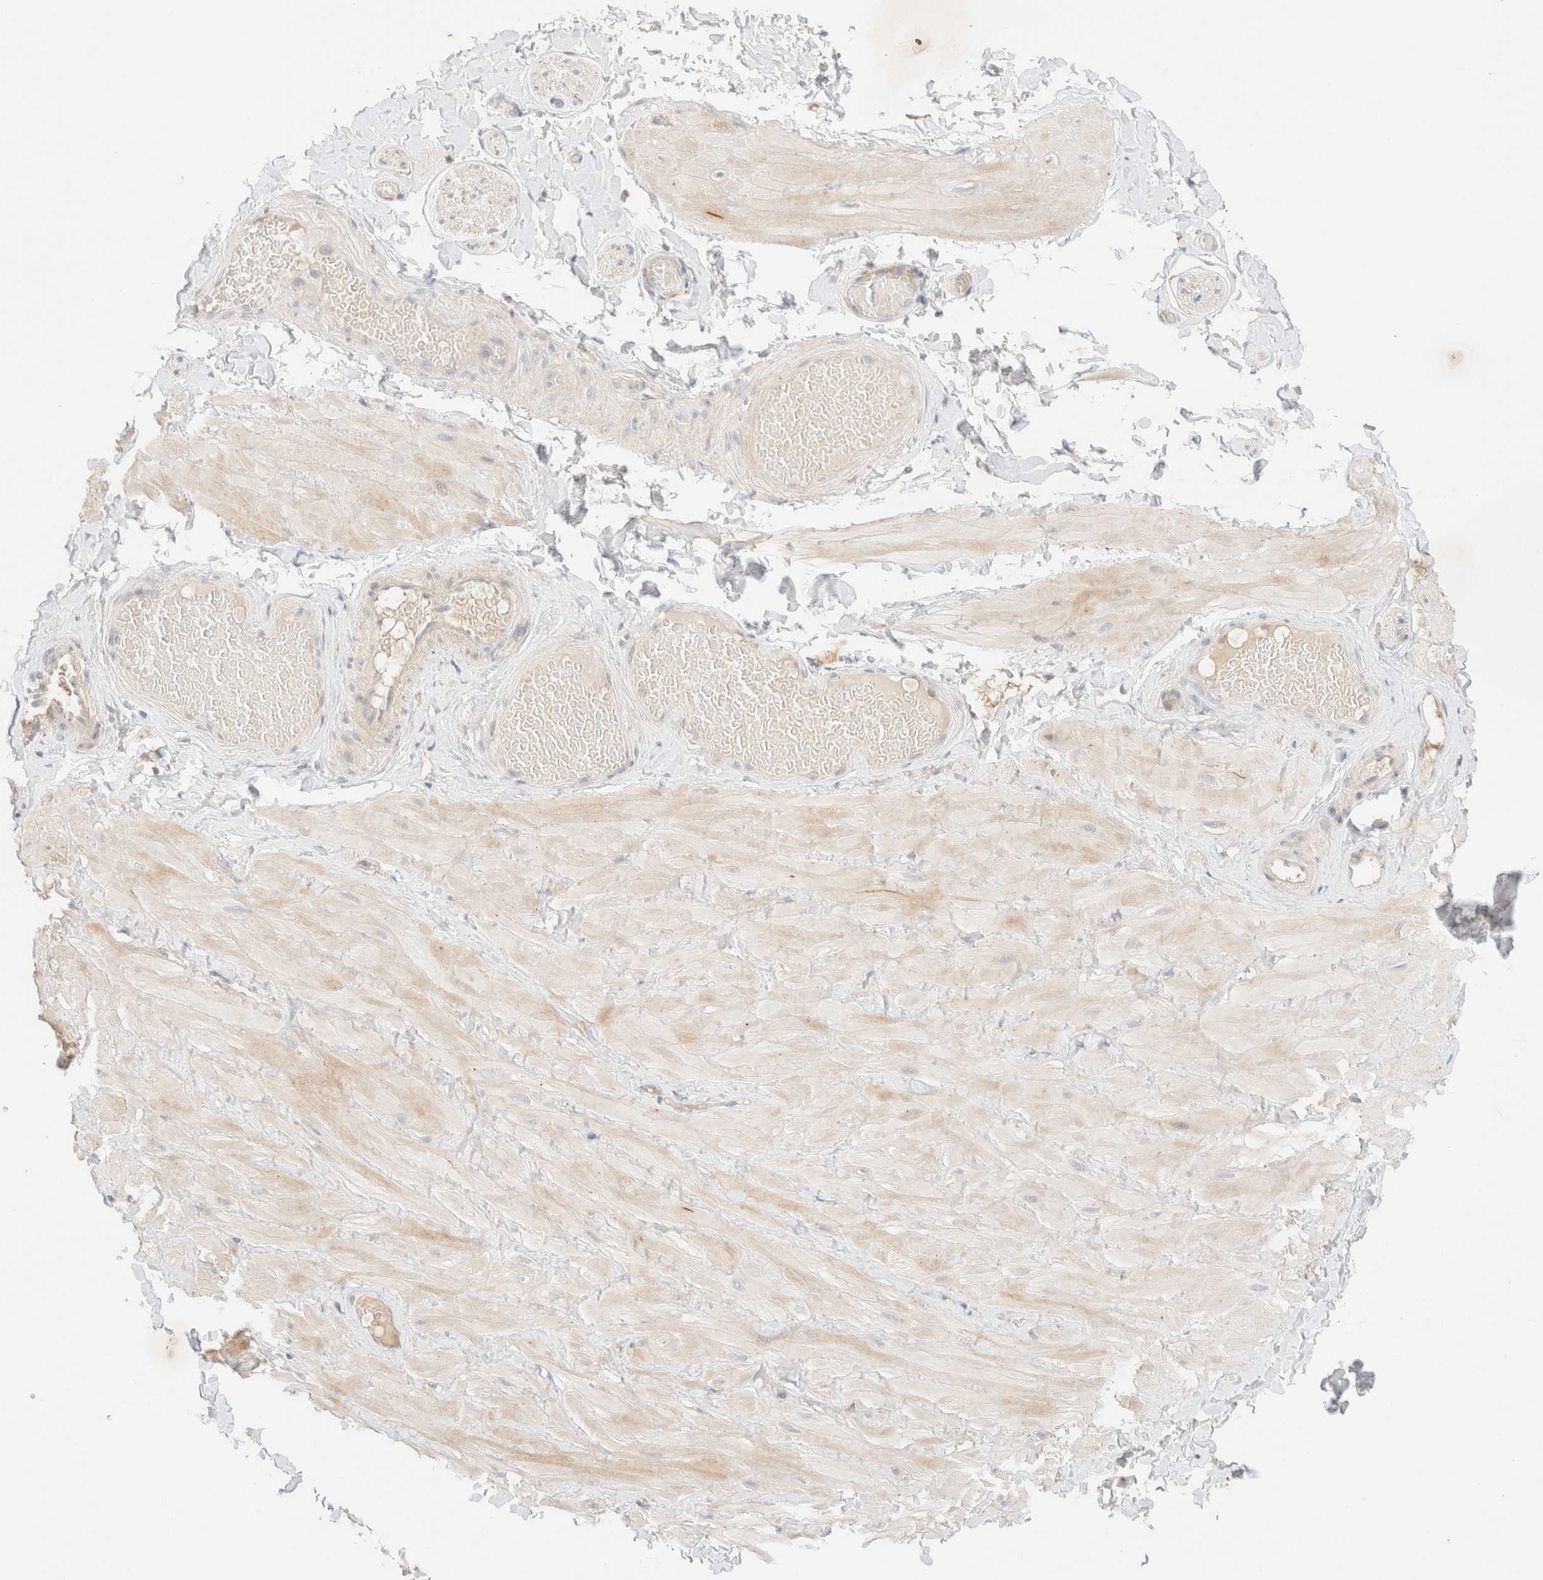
{"staining": {"intensity": "weak", "quantity": "<25%", "location": "cytoplasmic/membranous"}, "tissue": "adipose tissue", "cell_type": "Adipocytes", "image_type": "normal", "snomed": [{"axis": "morphology", "description": "Normal tissue, NOS"}, {"axis": "topography", "description": "Adipose tissue"}, {"axis": "topography", "description": "Vascular tissue"}, {"axis": "topography", "description": "Peripheral nerve tissue"}], "caption": "There is no significant positivity in adipocytes of adipose tissue. (Brightfield microscopy of DAB (3,3'-diaminobenzidine) immunohistochemistry at high magnification).", "gene": "SGSM2", "patient": {"sex": "male", "age": 25}}